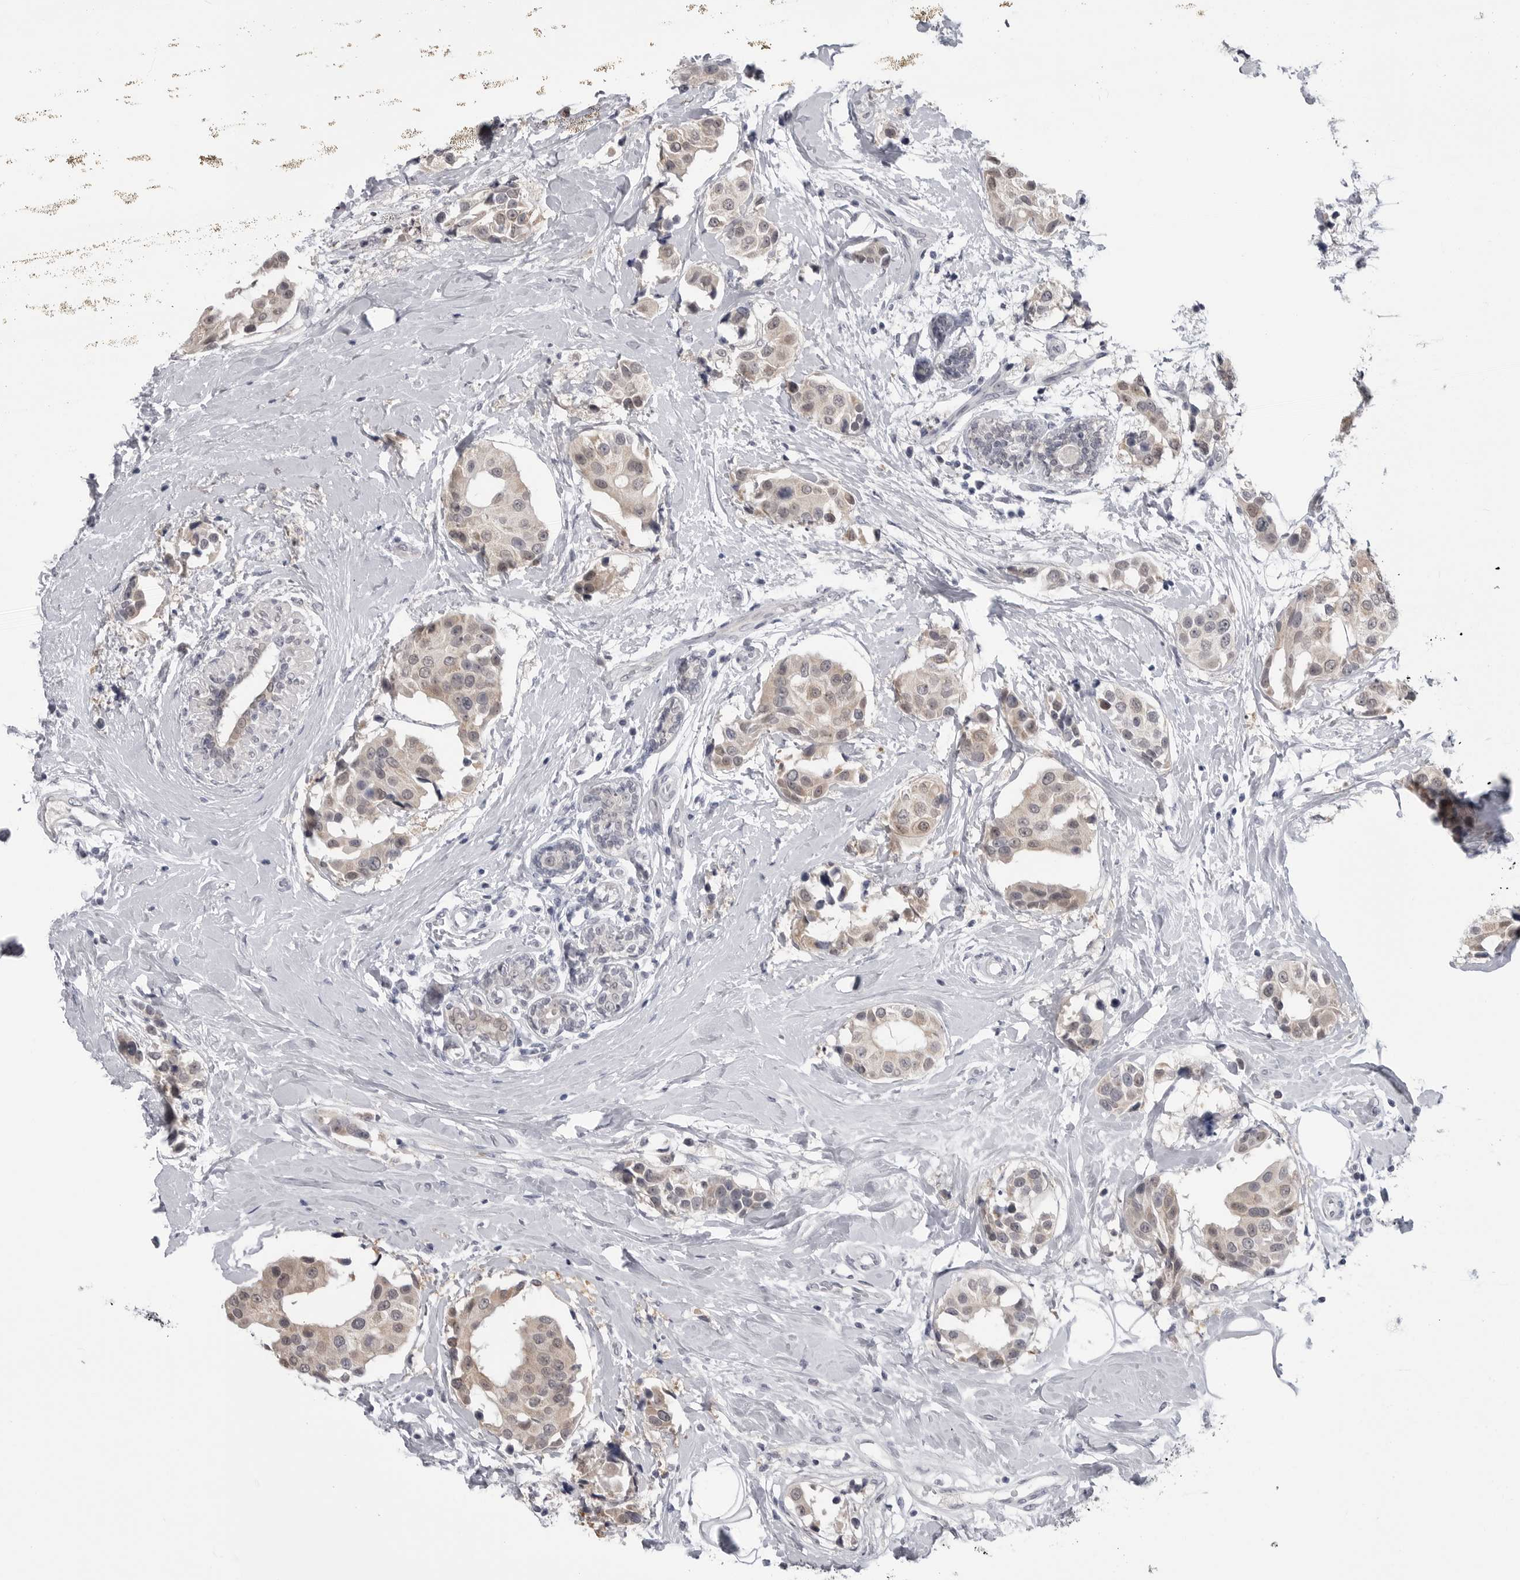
{"staining": {"intensity": "weak", "quantity": "25%-75%", "location": "cytoplasmic/membranous"}, "tissue": "breast cancer", "cell_type": "Tumor cells", "image_type": "cancer", "snomed": [{"axis": "morphology", "description": "Normal tissue, NOS"}, {"axis": "morphology", "description": "Duct carcinoma"}, {"axis": "topography", "description": "Breast"}], "caption": "The immunohistochemical stain shows weak cytoplasmic/membranous positivity in tumor cells of infiltrating ductal carcinoma (breast) tissue. The staining was performed using DAB (3,3'-diaminobenzidine), with brown indicating positive protein expression. Nuclei are stained blue with hematoxylin.", "gene": "PNPO", "patient": {"sex": "female", "age": 39}}